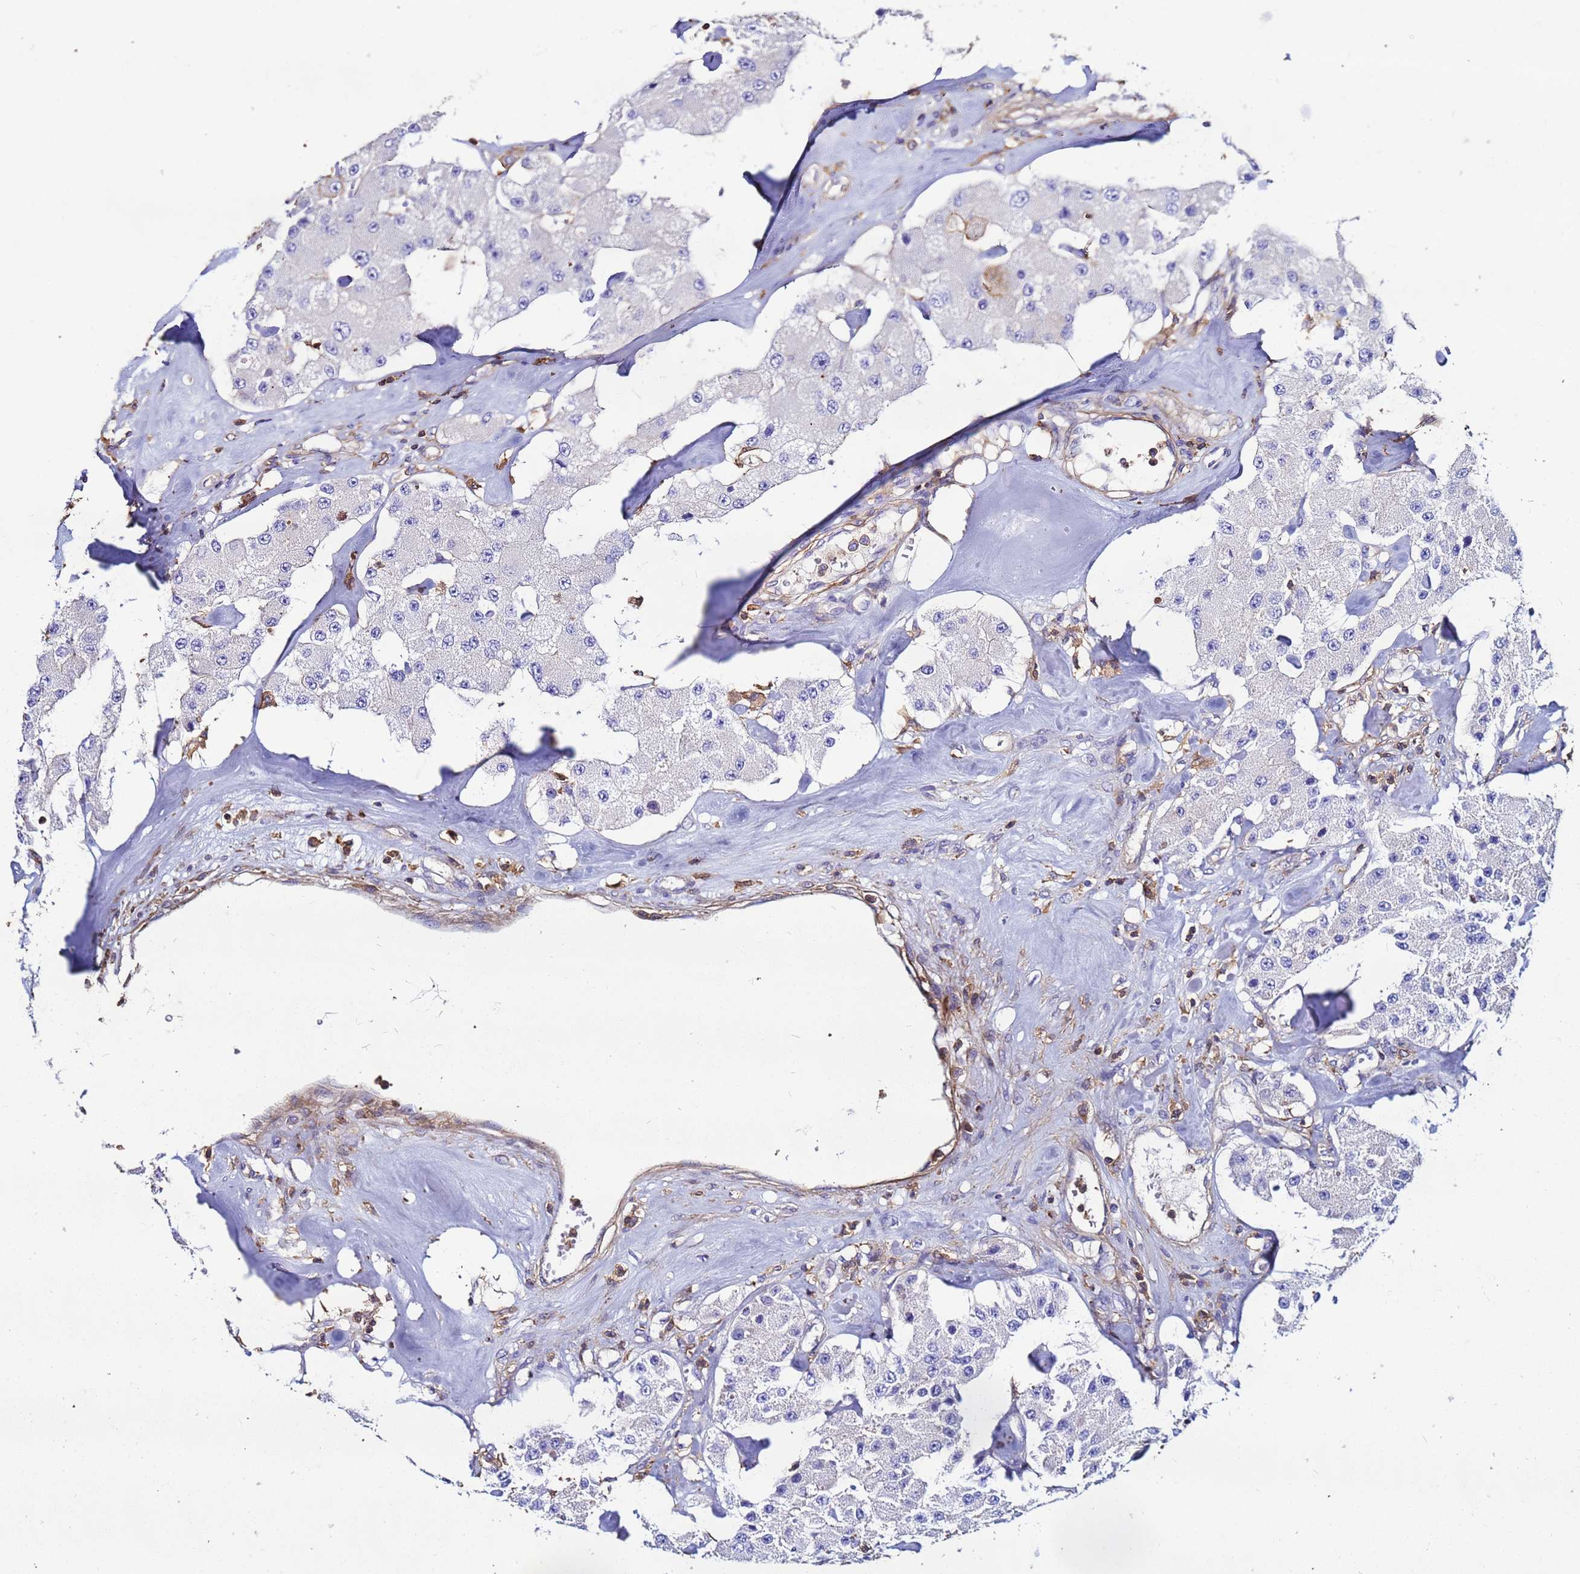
{"staining": {"intensity": "negative", "quantity": "none", "location": "none"}, "tissue": "carcinoid", "cell_type": "Tumor cells", "image_type": "cancer", "snomed": [{"axis": "morphology", "description": "Carcinoid, malignant, NOS"}, {"axis": "topography", "description": "Pancreas"}], "caption": "This is a image of immunohistochemistry staining of carcinoid (malignant), which shows no positivity in tumor cells.", "gene": "ACTB", "patient": {"sex": "male", "age": 41}}